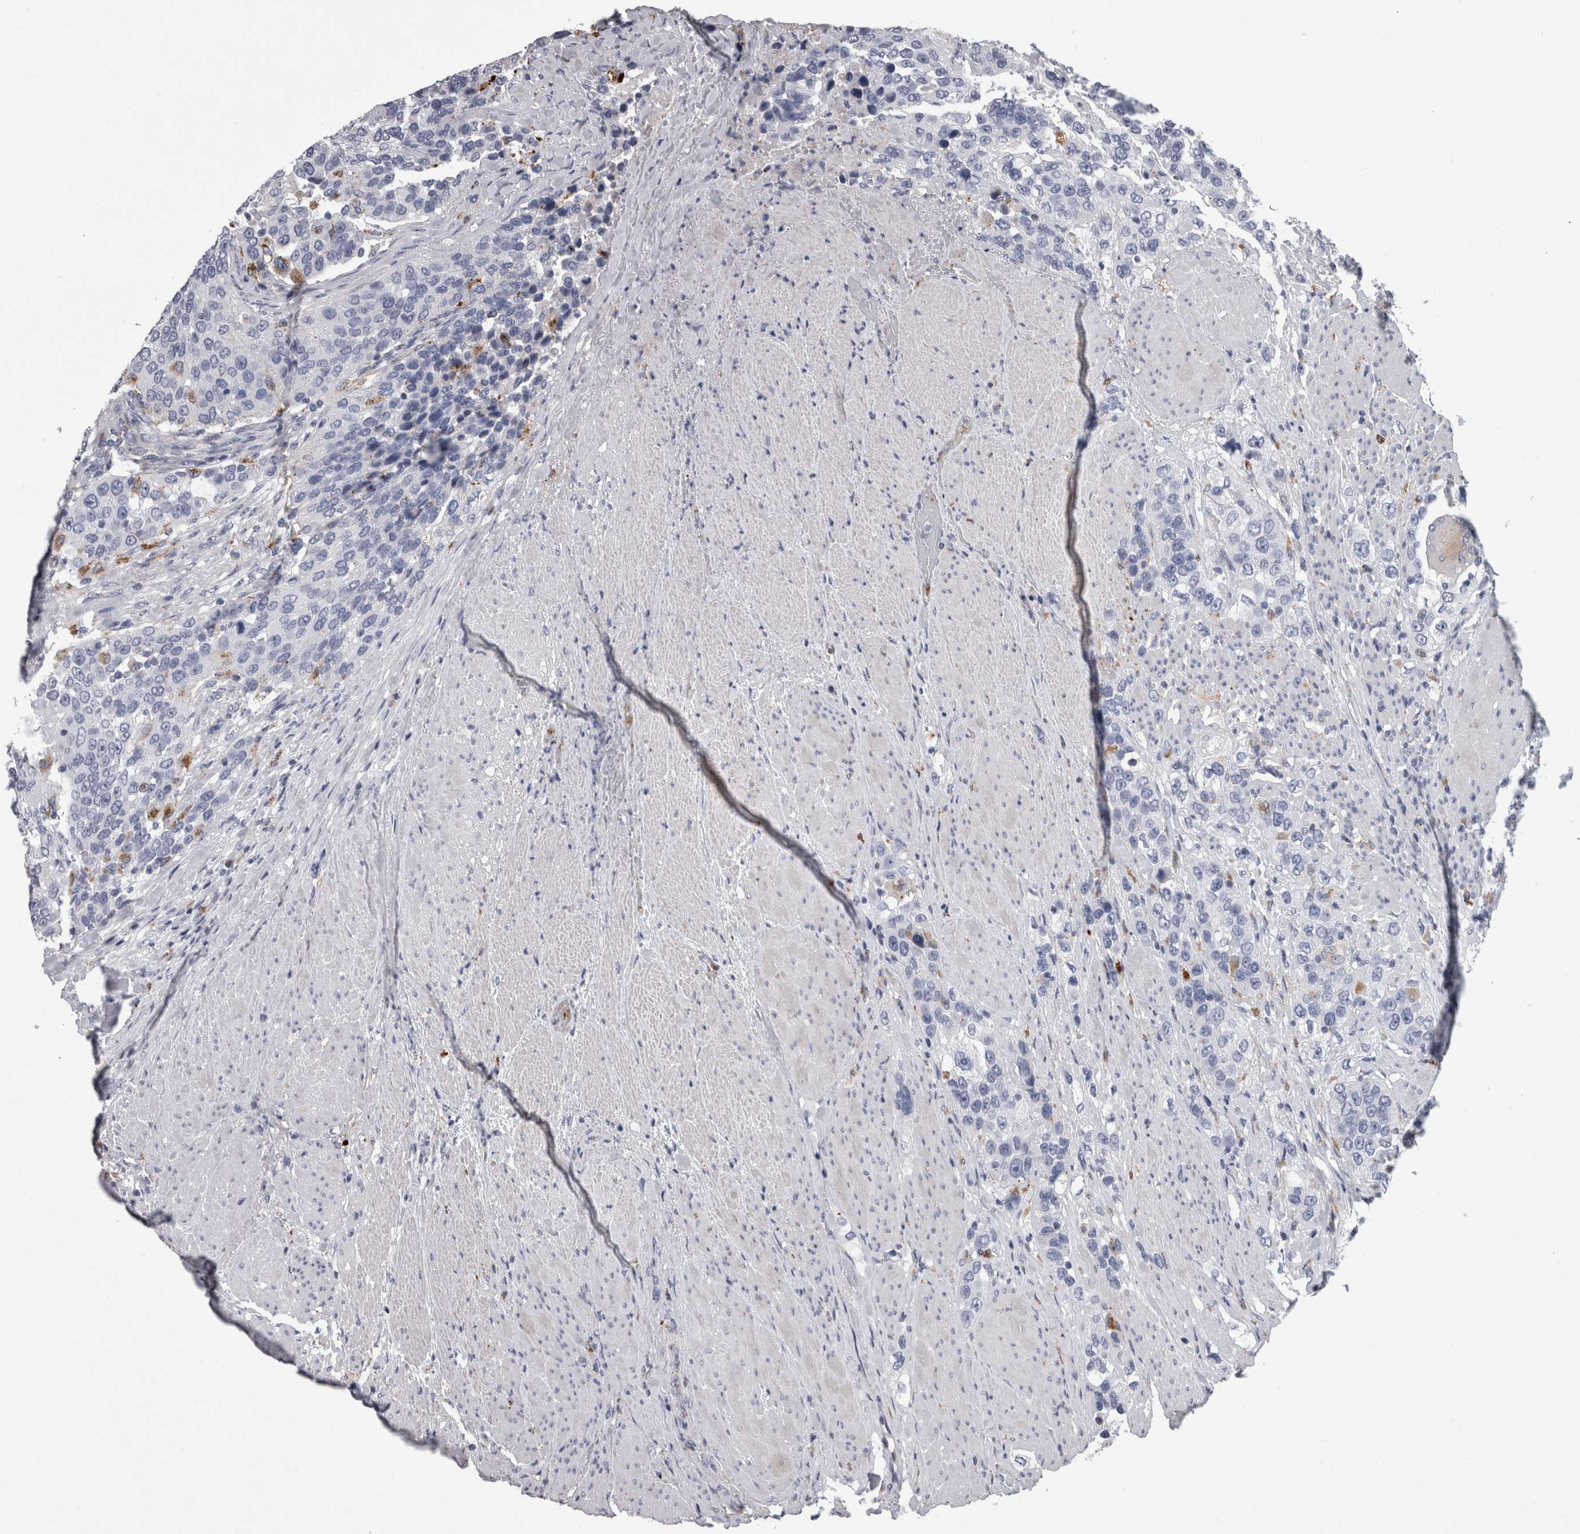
{"staining": {"intensity": "negative", "quantity": "none", "location": "none"}, "tissue": "urothelial cancer", "cell_type": "Tumor cells", "image_type": "cancer", "snomed": [{"axis": "morphology", "description": "Urothelial carcinoma, High grade"}, {"axis": "topography", "description": "Urinary bladder"}], "caption": "Tumor cells are negative for protein expression in human urothelial cancer.", "gene": "DPP7", "patient": {"sex": "female", "age": 80}}